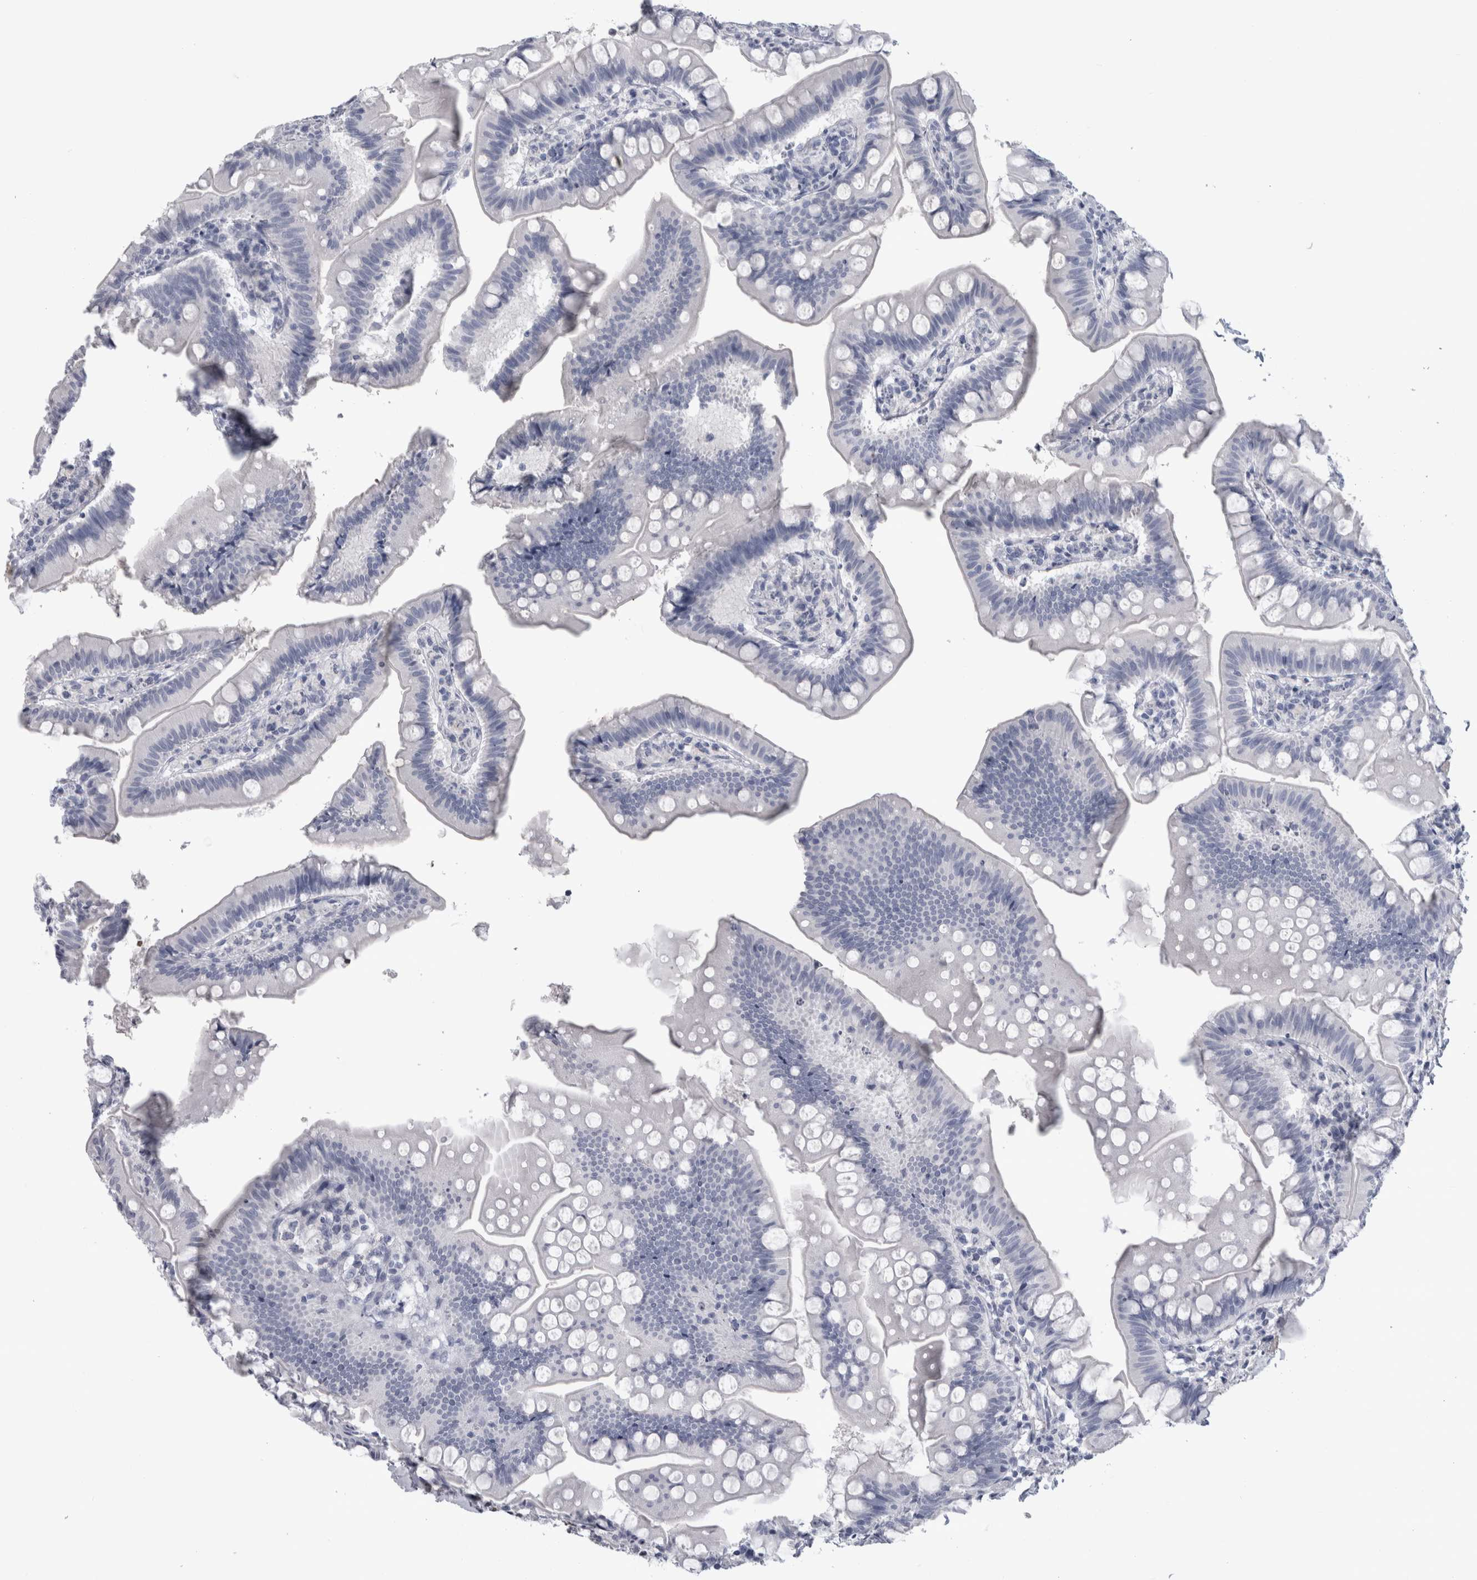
{"staining": {"intensity": "negative", "quantity": "none", "location": "none"}, "tissue": "small intestine", "cell_type": "Glandular cells", "image_type": "normal", "snomed": [{"axis": "morphology", "description": "Normal tissue, NOS"}, {"axis": "topography", "description": "Small intestine"}], "caption": "Immunohistochemistry (IHC) image of unremarkable small intestine stained for a protein (brown), which reveals no staining in glandular cells.", "gene": "PAX5", "patient": {"sex": "male", "age": 7}}